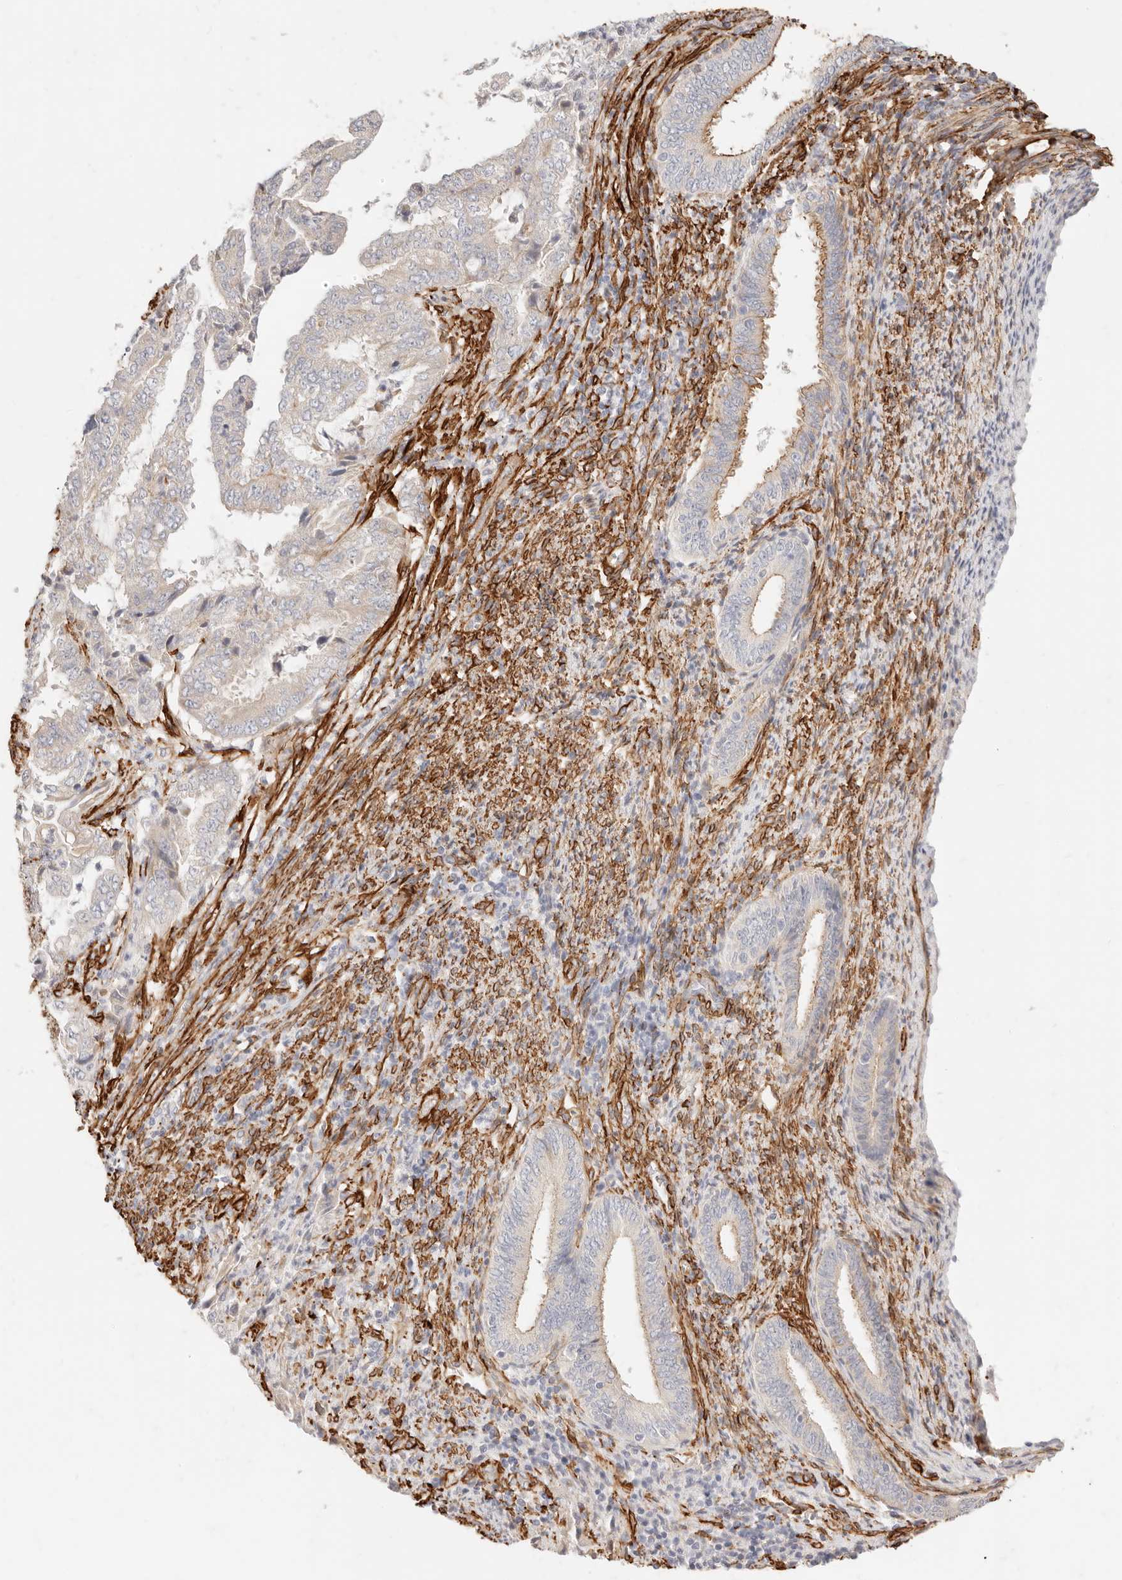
{"staining": {"intensity": "weak", "quantity": "<25%", "location": "cytoplasmic/membranous"}, "tissue": "endometrial cancer", "cell_type": "Tumor cells", "image_type": "cancer", "snomed": [{"axis": "morphology", "description": "Adenocarcinoma, NOS"}, {"axis": "topography", "description": "Endometrium"}], "caption": "This is an IHC photomicrograph of human endometrial cancer. There is no expression in tumor cells.", "gene": "TMTC2", "patient": {"sex": "female", "age": 51}}